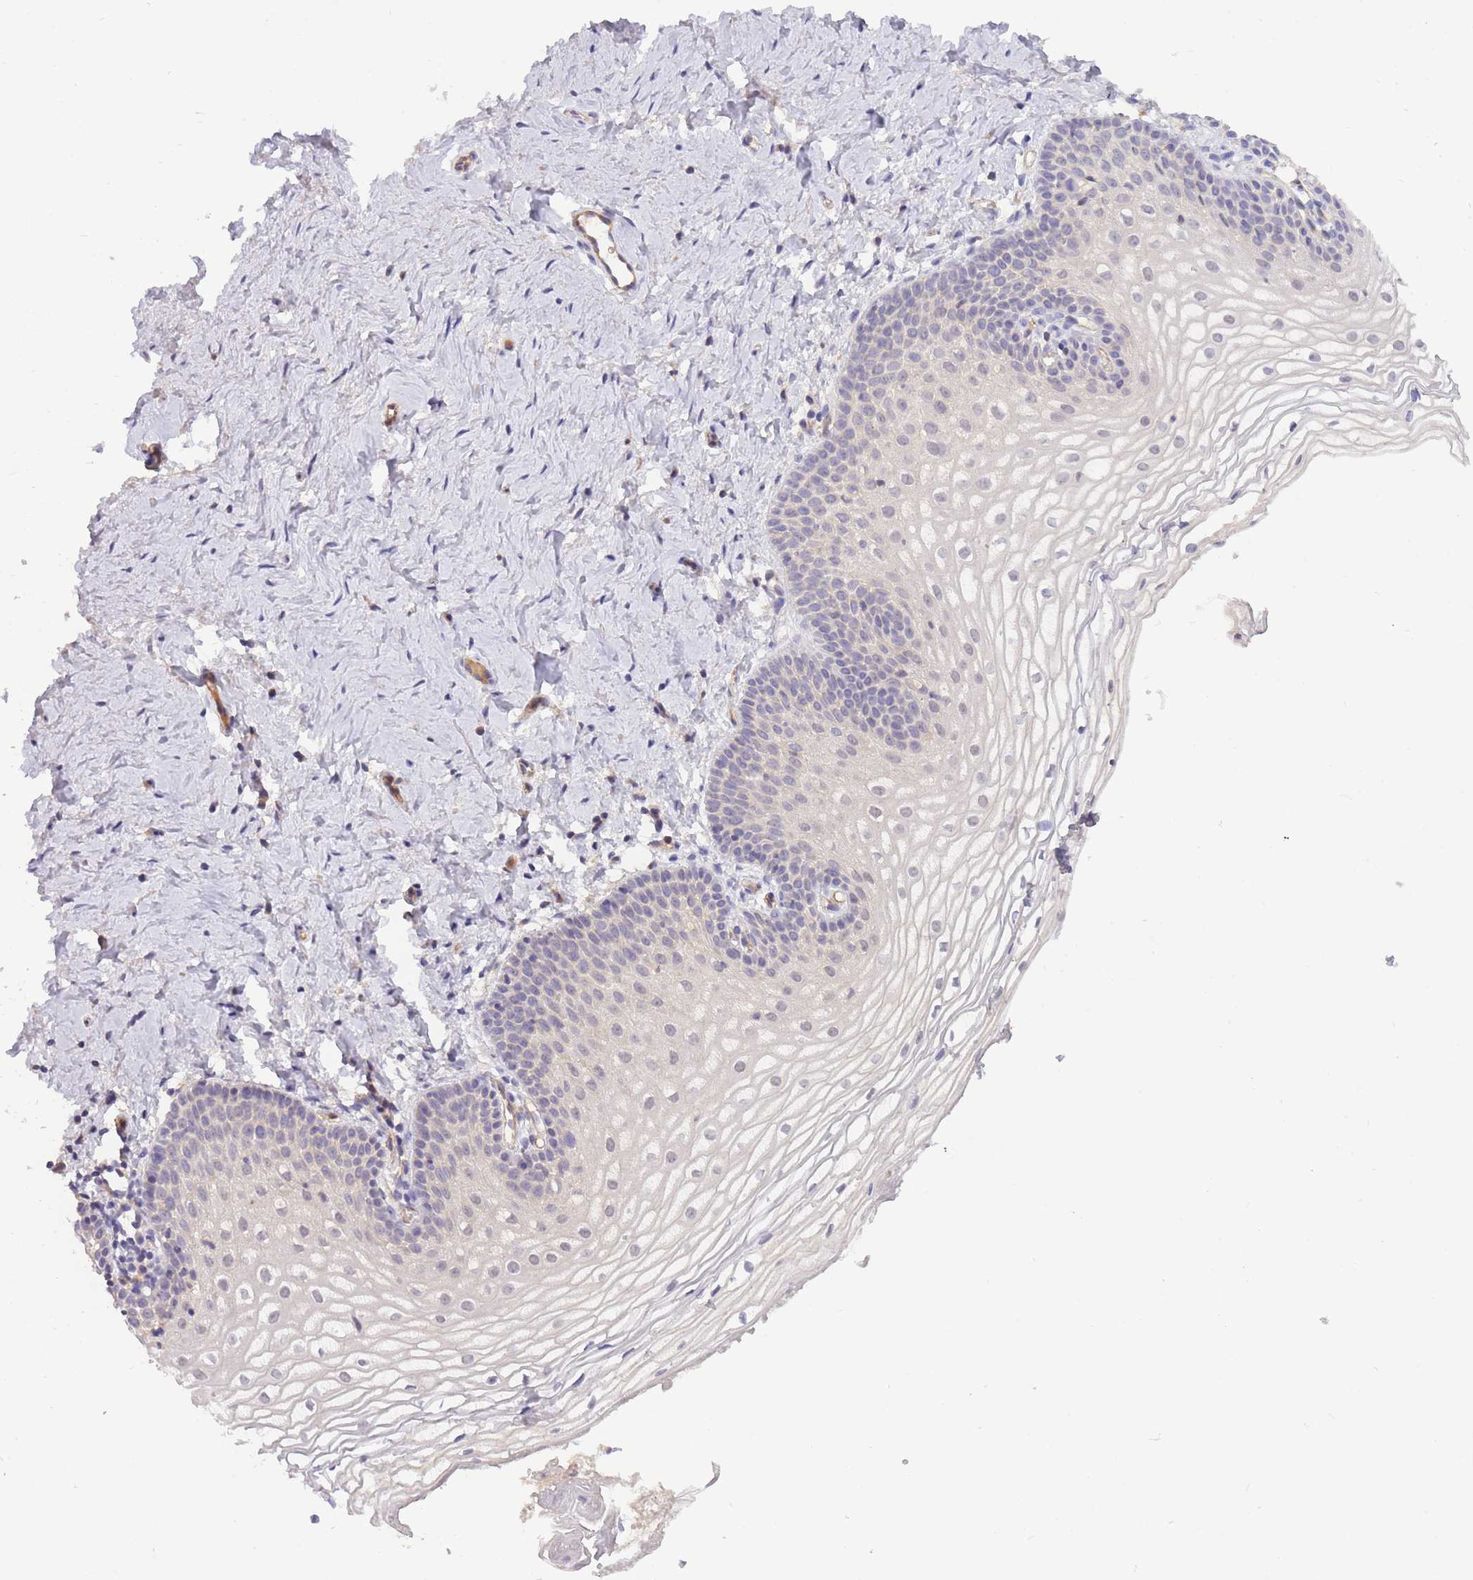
{"staining": {"intensity": "negative", "quantity": "none", "location": "none"}, "tissue": "vagina", "cell_type": "Squamous epithelial cells", "image_type": "normal", "snomed": [{"axis": "morphology", "description": "Normal tissue, NOS"}, {"axis": "topography", "description": "Vagina"}], "caption": "Immunohistochemistry (IHC) of normal human vagina exhibits no positivity in squamous epithelial cells.", "gene": "NDUFAF5", "patient": {"sex": "female", "age": 56}}